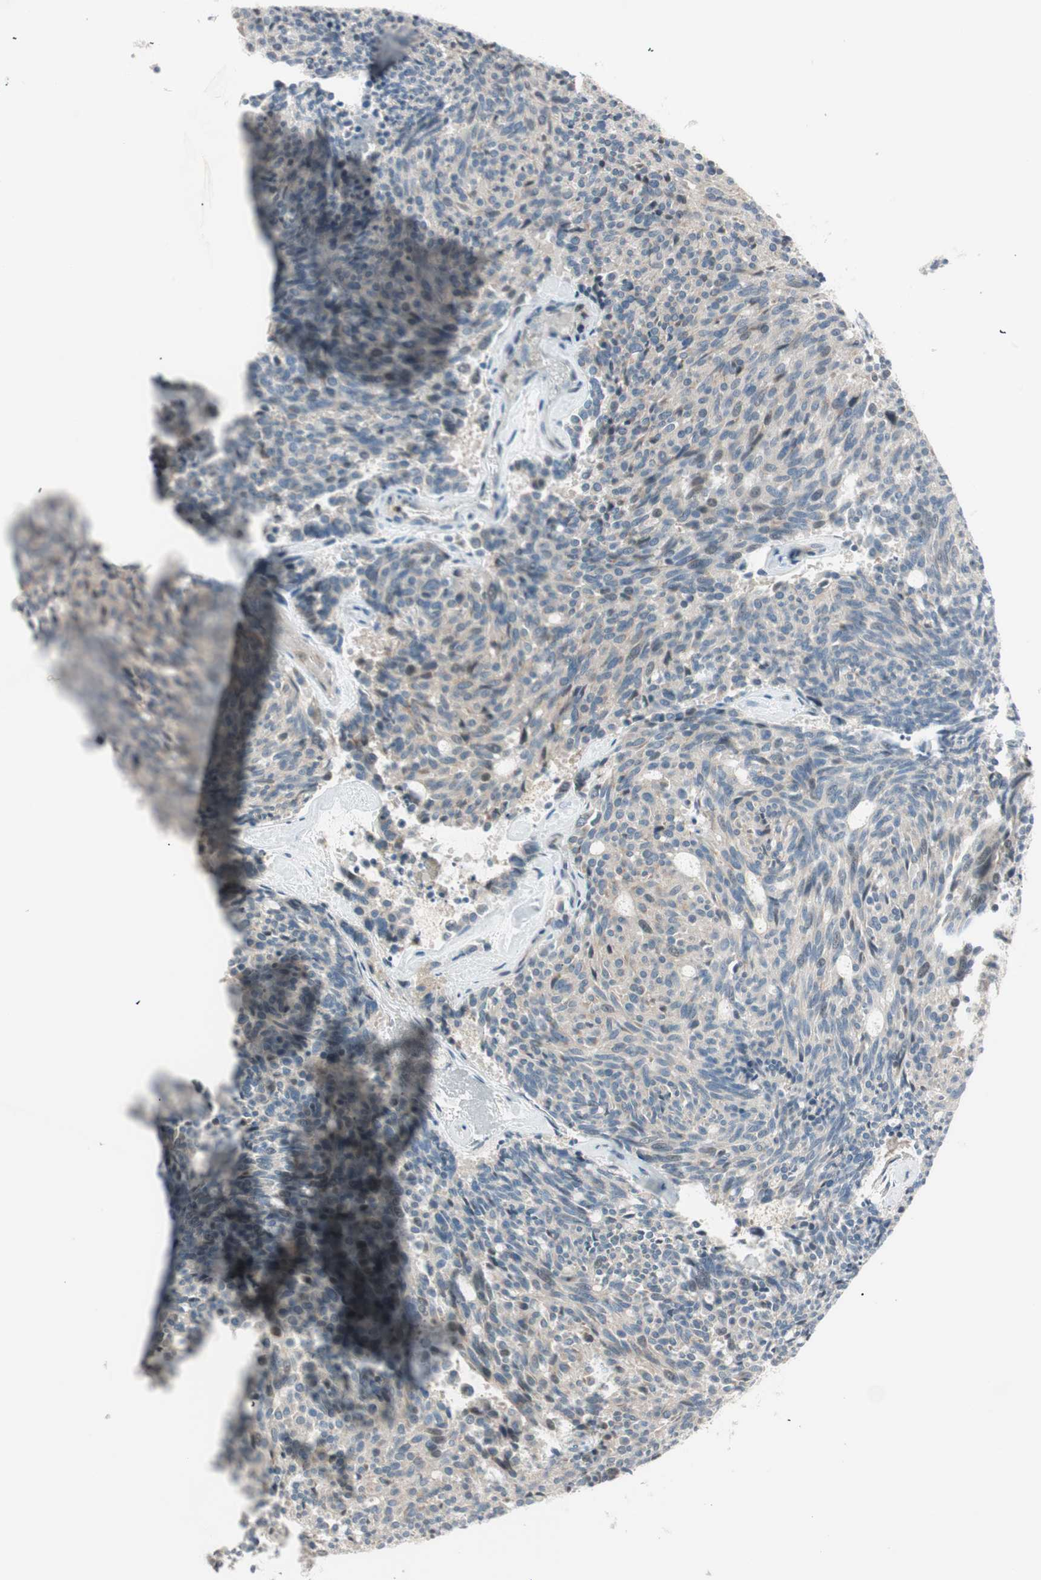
{"staining": {"intensity": "negative", "quantity": "none", "location": "none"}, "tissue": "carcinoid", "cell_type": "Tumor cells", "image_type": "cancer", "snomed": [{"axis": "morphology", "description": "Carcinoid, malignant, NOS"}, {"axis": "topography", "description": "Pancreas"}], "caption": "High magnification brightfield microscopy of carcinoid stained with DAB (brown) and counterstained with hematoxylin (blue): tumor cells show no significant positivity. (IHC, brightfield microscopy, high magnification).", "gene": "CGRRF1", "patient": {"sex": "female", "age": 54}}